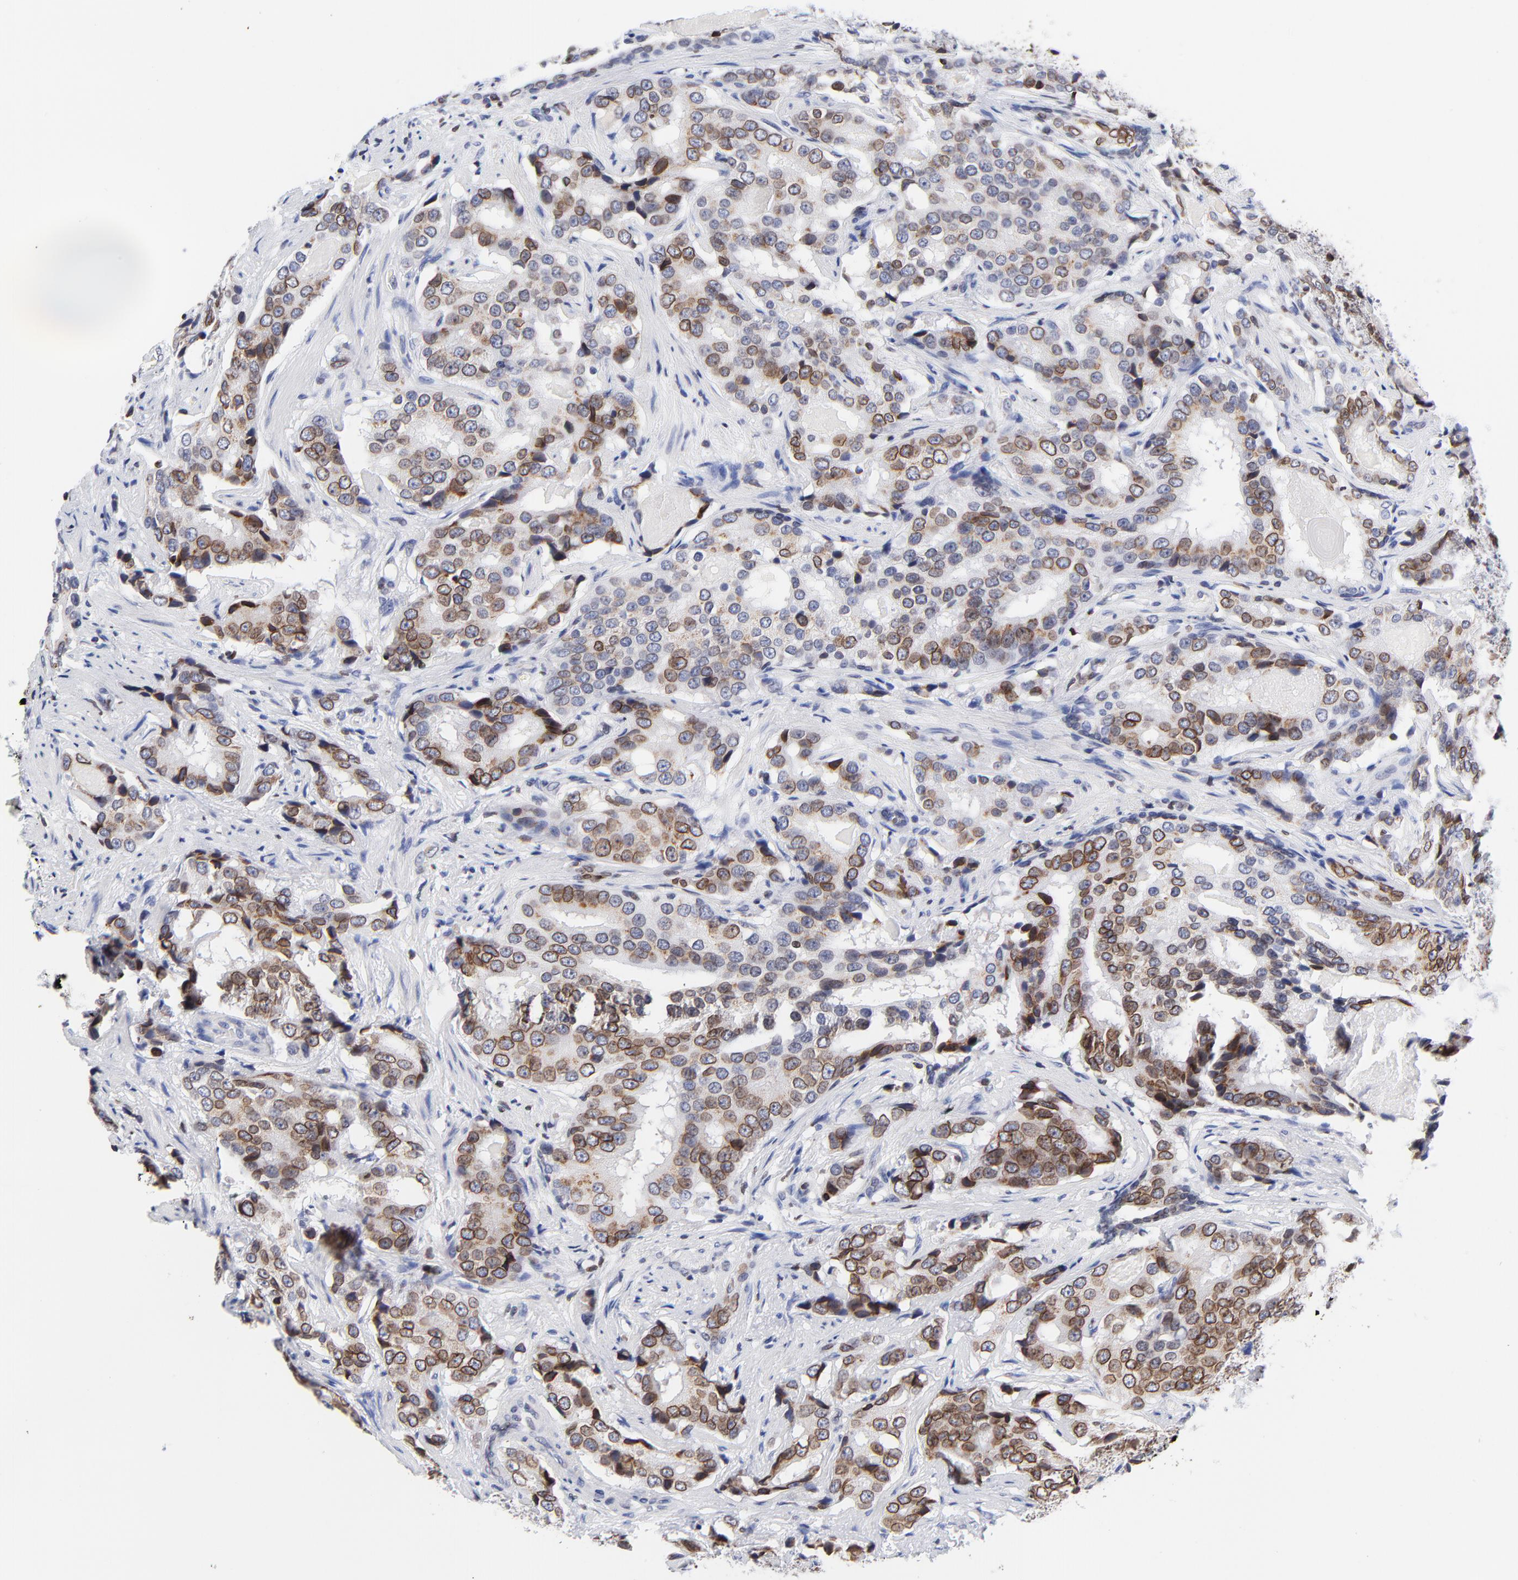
{"staining": {"intensity": "moderate", "quantity": ">75%", "location": "cytoplasmic/membranous,nuclear"}, "tissue": "prostate cancer", "cell_type": "Tumor cells", "image_type": "cancer", "snomed": [{"axis": "morphology", "description": "Adenocarcinoma, High grade"}, {"axis": "topography", "description": "Prostate"}], "caption": "The immunohistochemical stain labels moderate cytoplasmic/membranous and nuclear staining in tumor cells of prostate adenocarcinoma (high-grade) tissue. The protein of interest is shown in brown color, while the nuclei are stained blue.", "gene": "THAP7", "patient": {"sex": "male", "age": 58}}